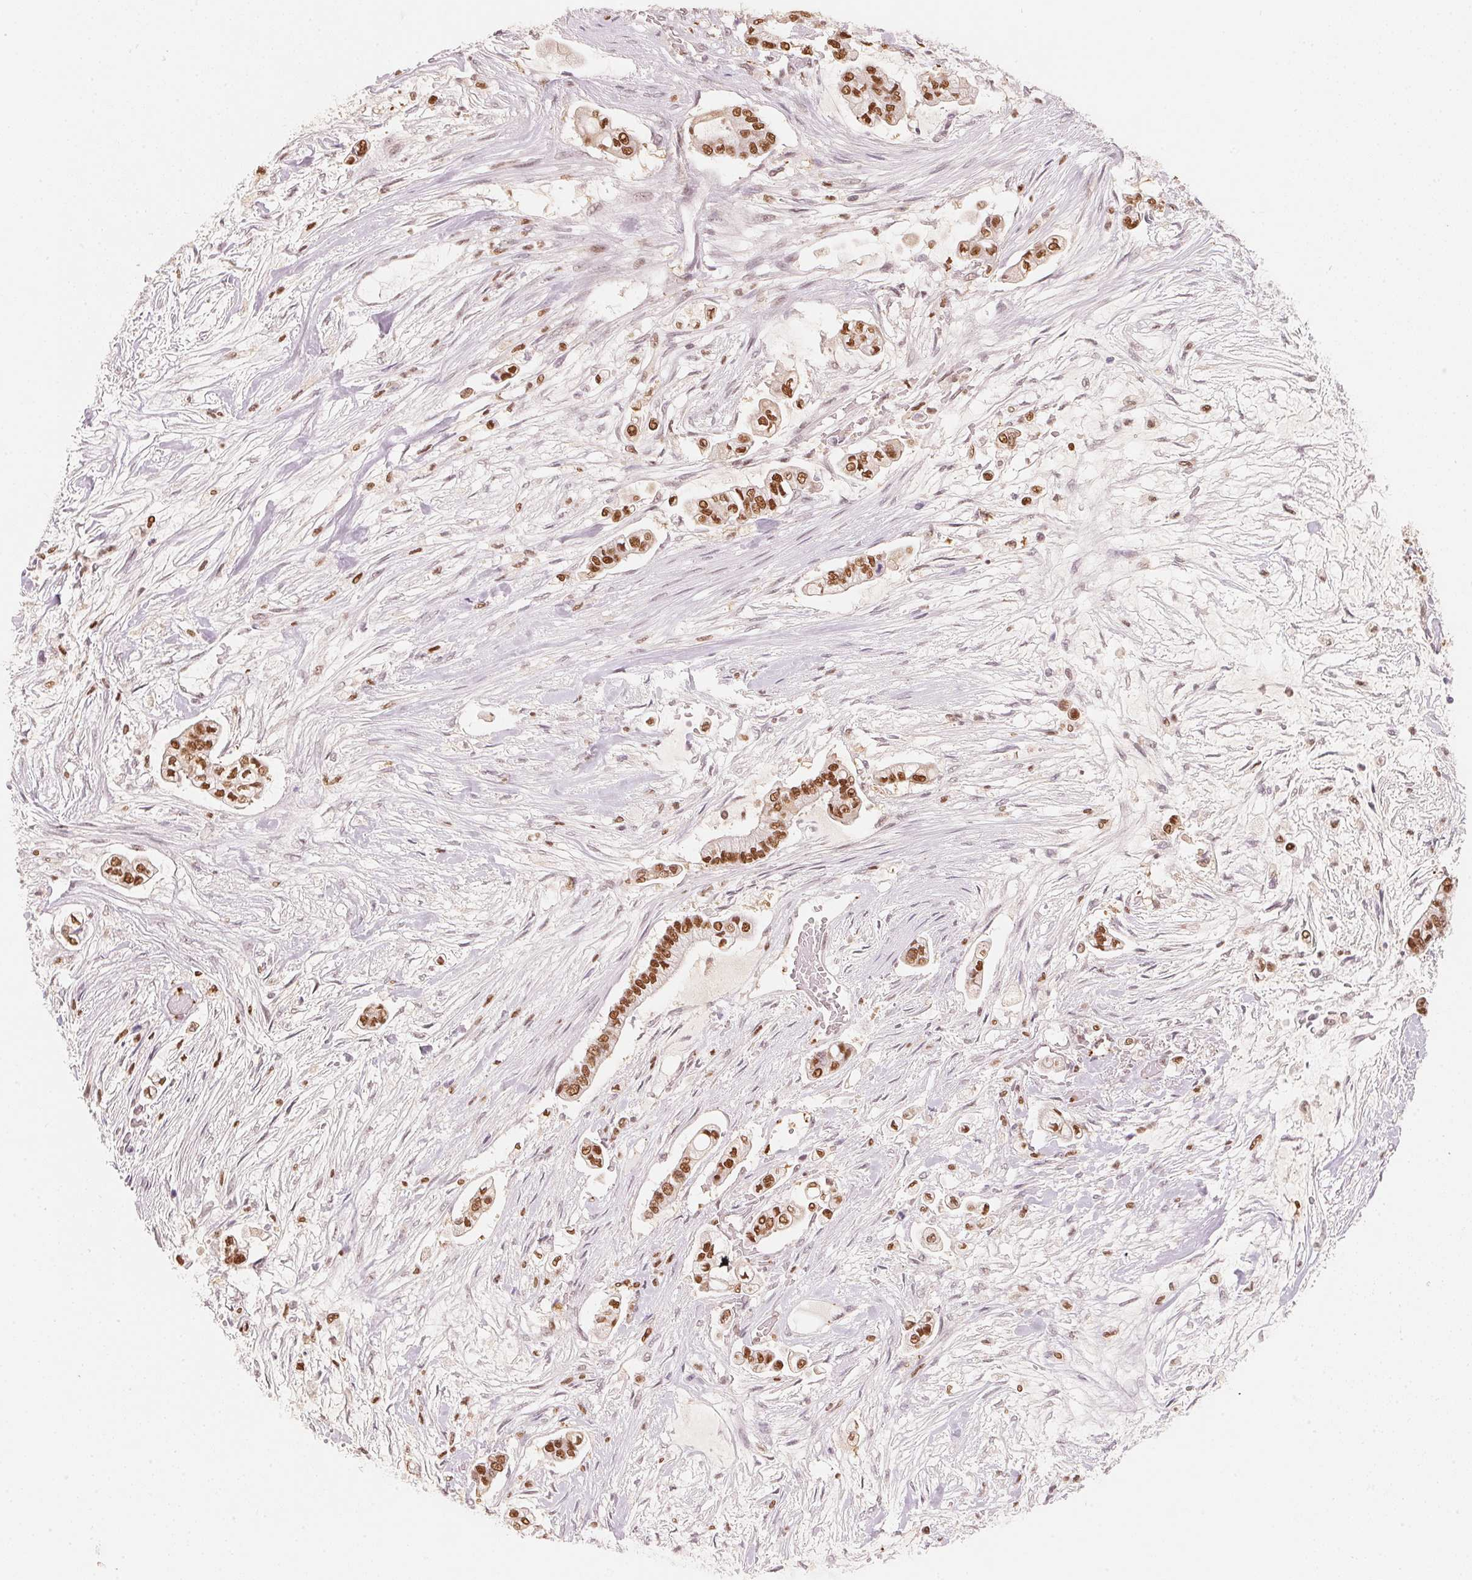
{"staining": {"intensity": "moderate", "quantity": ">75%", "location": "nuclear"}, "tissue": "pancreatic cancer", "cell_type": "Tumor cells", "image_type": "cancer", "snomed": [{"axis": "morphology", "description": "Adenocarcinoma, NOS"}, {"axis": "topography", "description": "Pancreas"}], "caption": "Immunohistochemistry of adenocarcinoma (pancreatic) displays medium levels of moderate nuclear expression in approximately >75% of tumor cells.", "gene": "ARHGAP22", "patient": {"sex": "female", "age": 69}}